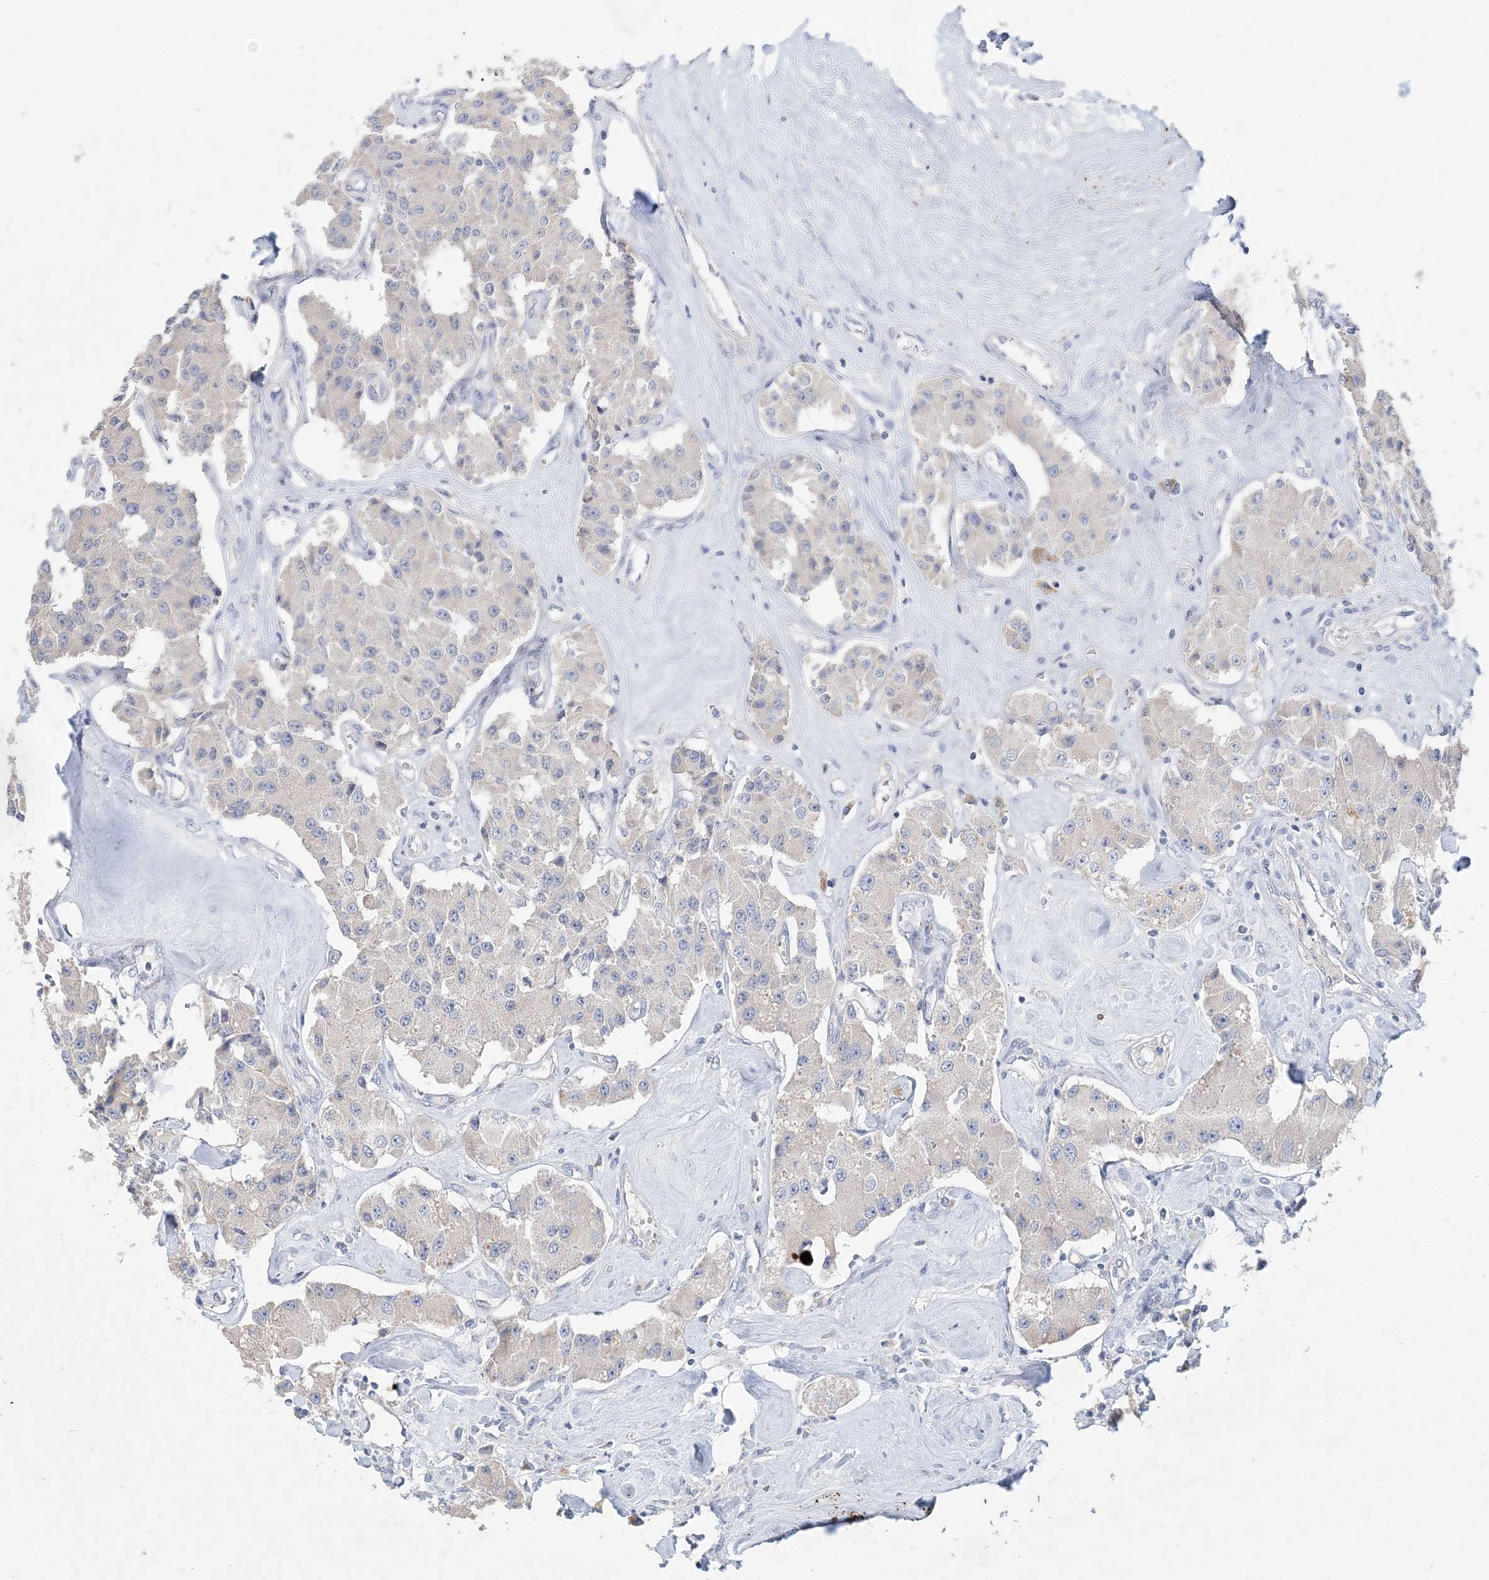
{"staining": {"intensity": "negative", "quantity": "none", "location": "none"}, "tissue": "carcinoid", "cell_type": "Tumor cells", "image_type": "cancer", "snomed": [{"axis": "morphology", "description": "Carcinoid, malignant, NOS"}, {"axis": "topography", "description": "Pancreas"}], "caption": "Immunohistochemistry (IHC) photomicrograph of carcinoid stained for a protein (brown), which shows no positivity in tumor cells.", "gene": "LRRIQ4", "patient": {"sex": "male", "age": 41}}